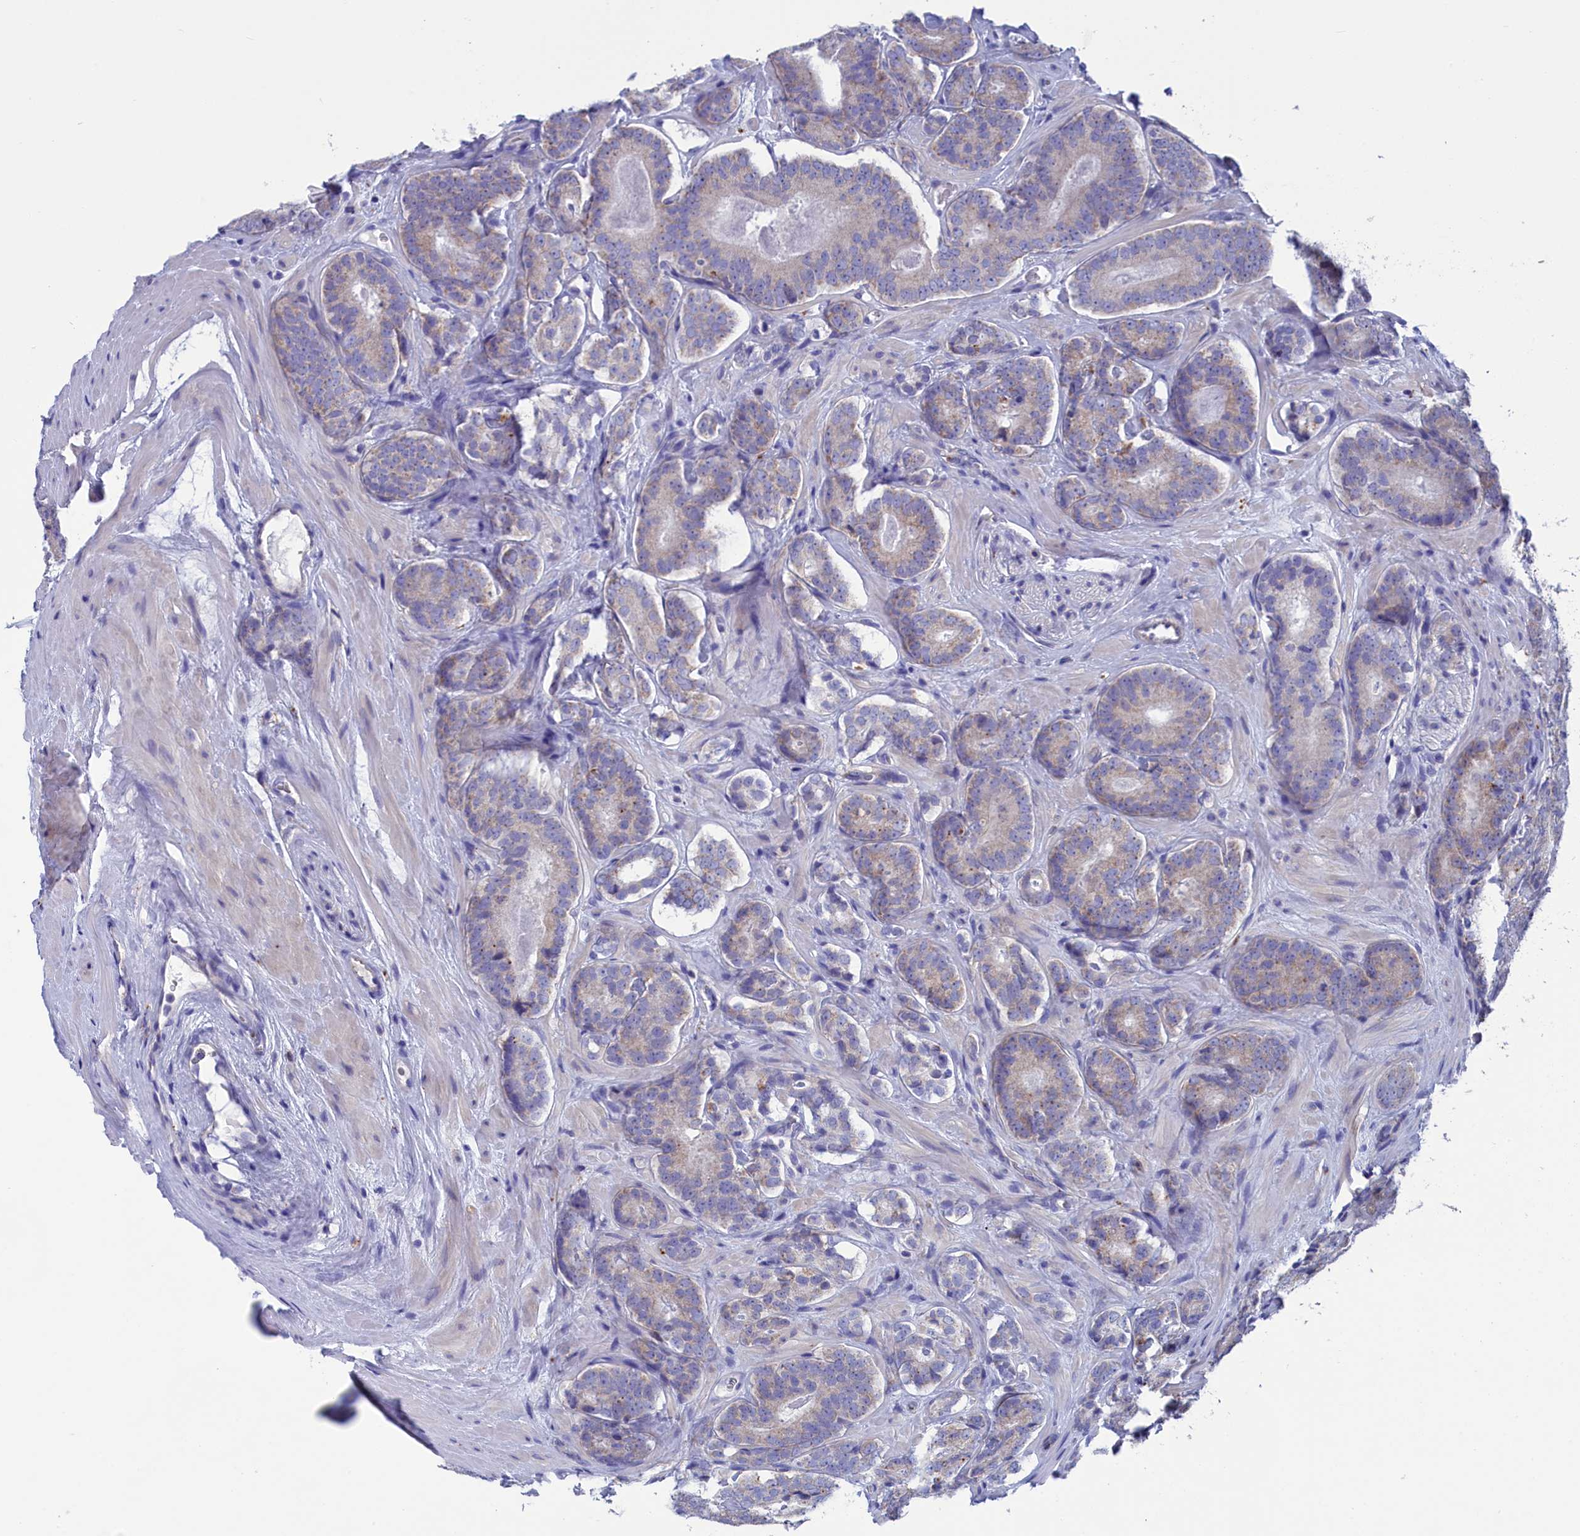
{"staining": {"intensity": "moderate", "quantity": "<25%", "location": "cytoplasmic/membranous"}, "tissue": "prostate cancer", "cell_type": "Tumor cells", "image_type": "cancer", "snomed": [{"axis": "morphology", "description": "Adenocarcinoma, High grade"}, {"axis": "topography", "description": "Prostate"}], "caption": "The photomicrograph demonstrates a brown stain indicating the presence of a protein in the cytoplasmic/membranous of tumor cells in high-grade adenocarcinoma (prostate).", "gene": "WDR6", "patient": {"sex": "male", "age": 63}}